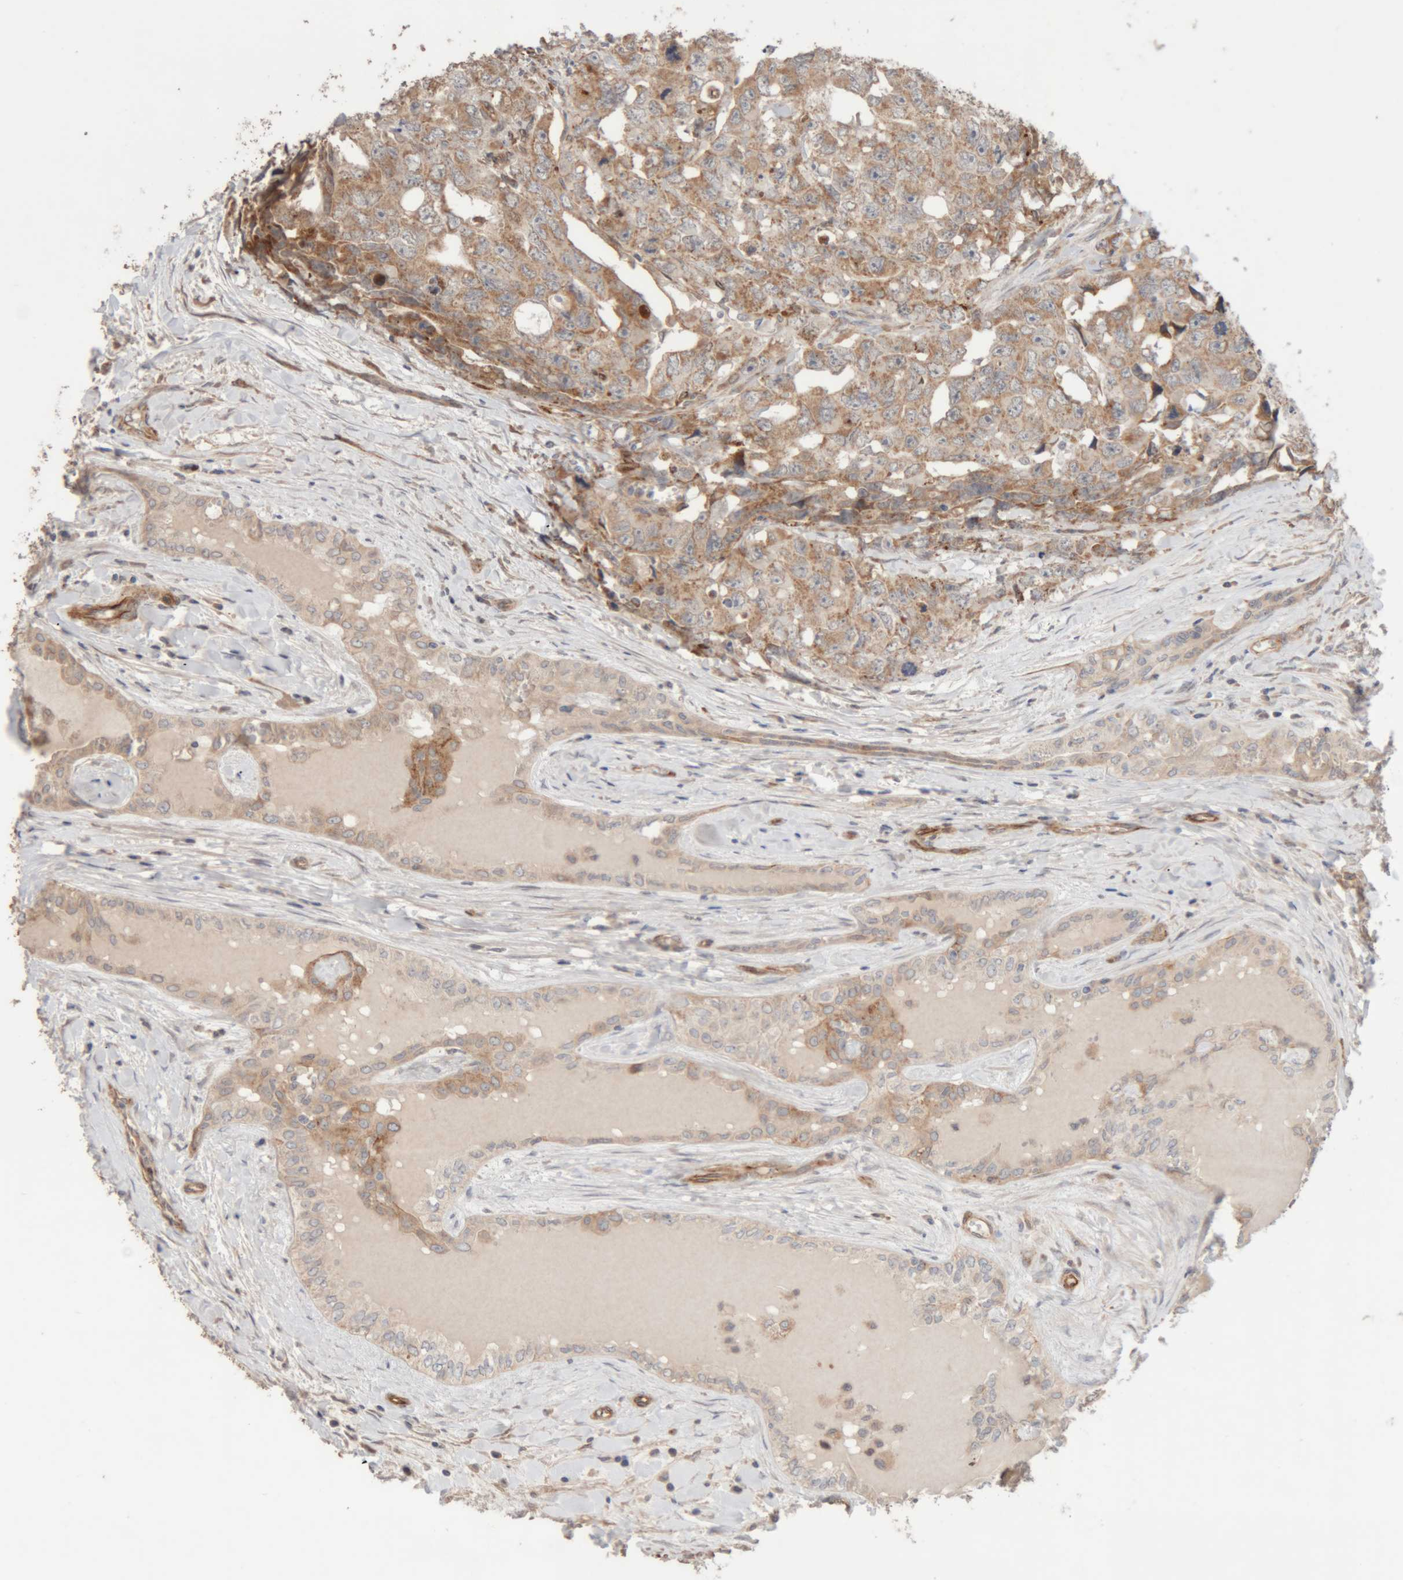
{"staining": {"intensity": "moderate", "quantity": ">75%", "location": "cytoplasmic/membranous"}, "tissue": "testis cancer", "cell_type": "Tumor cells", "image_type": "cancer", "snomed": [{"axis": "morphology", "description": "Carcinoma, Embryonal, NOS"}, {"axis": "topography", "description": "Testis"}], "caption": "An image showing moderate cytoplasmic/membranous positivity in approximately >75% of tumor cells in testis embryonal carcinoma, as visualized by brown immunohistochemical staining.", "gene": "RAB32", "patient": {"sex": "male", "age": 28}}